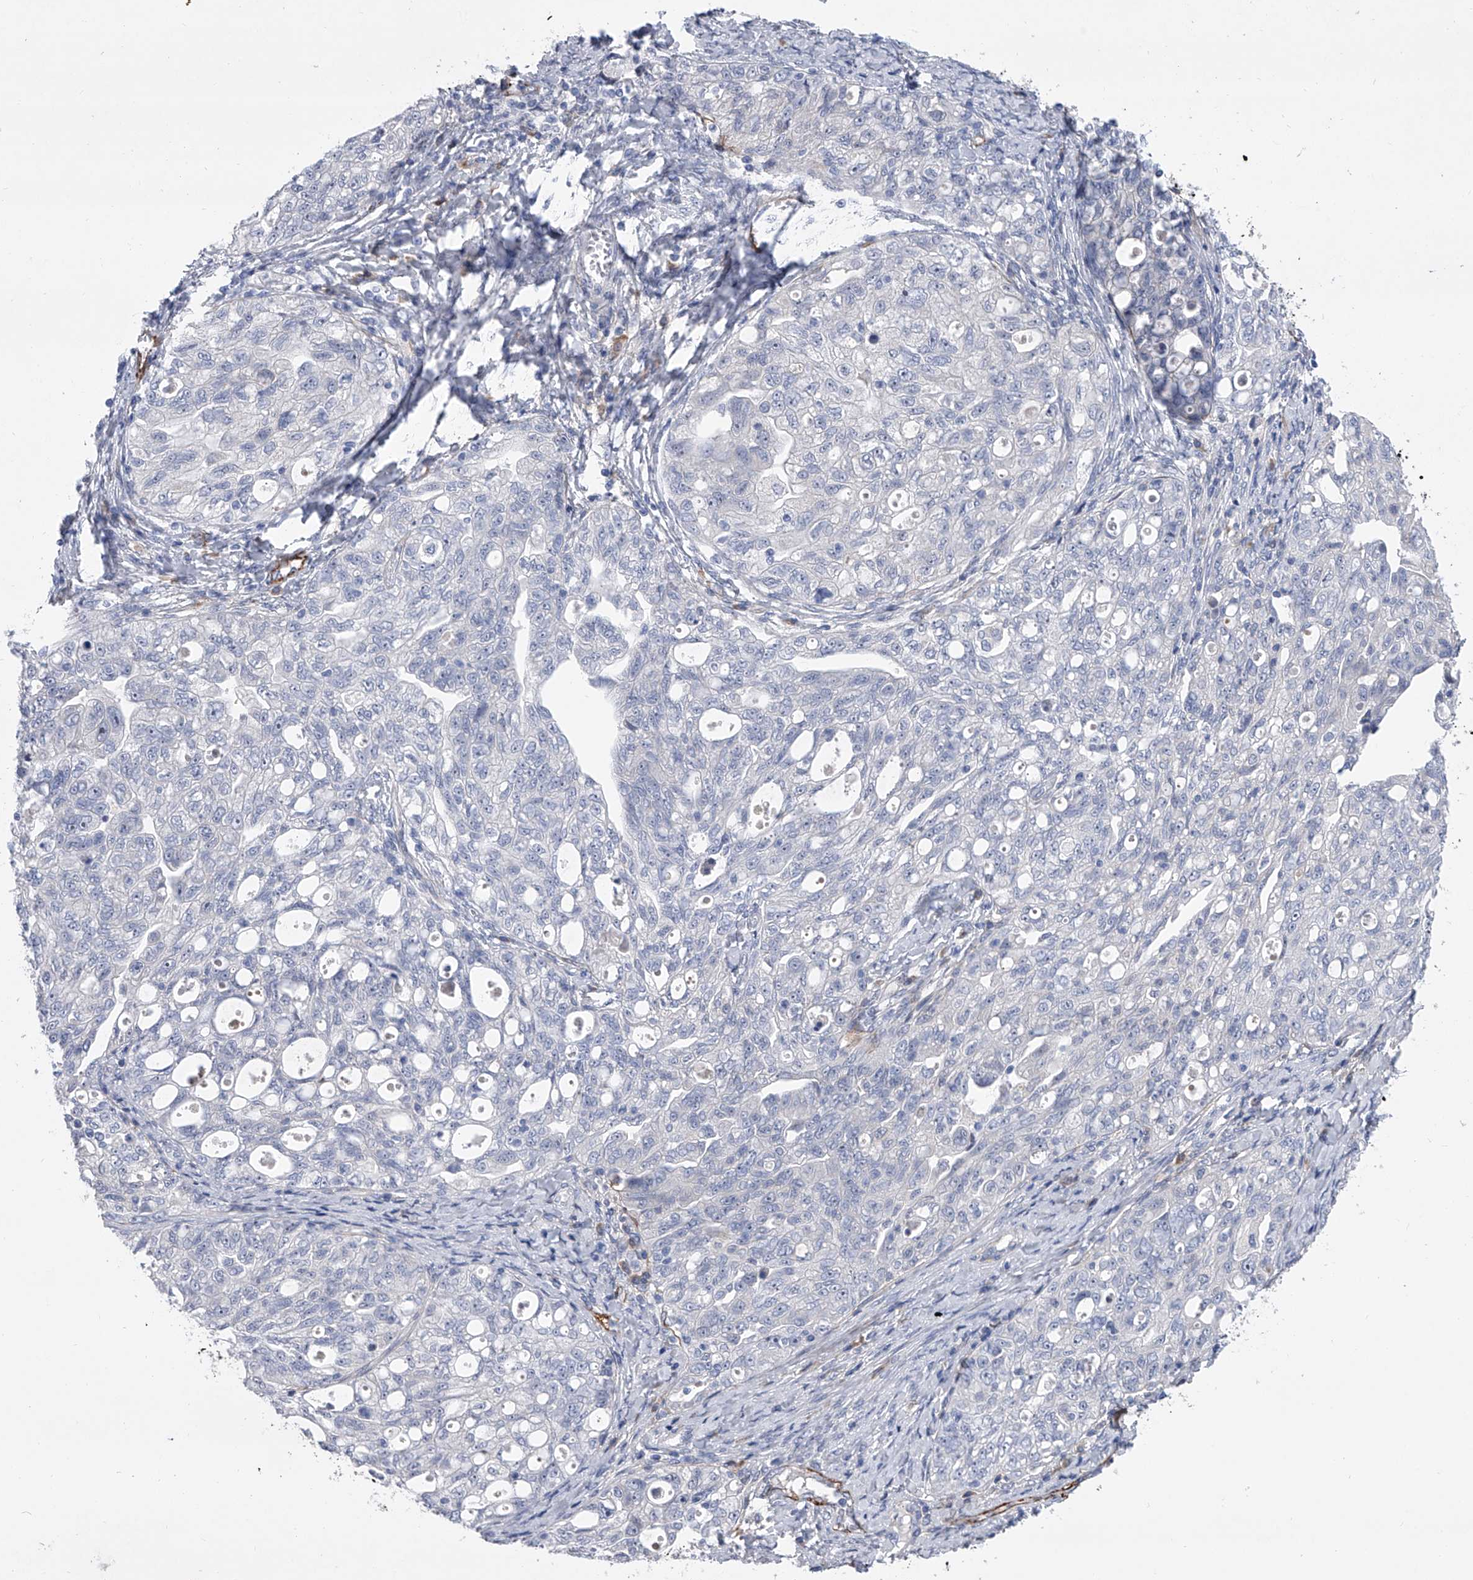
{"staining": {"intensity": "negative", "quantity": "none", "location": "none"}, "tissue": "ovarian cancer", "cell_type": "Tumor cells", "image_type": "cancer", "snomed": [{"axis": "morphology", "description": "Carcinoma, NOS"}, {"axis": "morphology", "description": "Cystadenocarcinoma, serous, NOS"}, {"axis": "topography", "description": "Ovary"}], "caption": "Histopathology image shows no significant protein positivity in tumor cells of carcinoma (ovarian). (Stains: DAB (3,3'-diaminobenzidine) immunohistochemistry with hematoxylin counter stain, Microscopy: brightfield microscopy at high magnification).", "gene": "ALG14", "patient": {"sex": "female", "age": 69}}